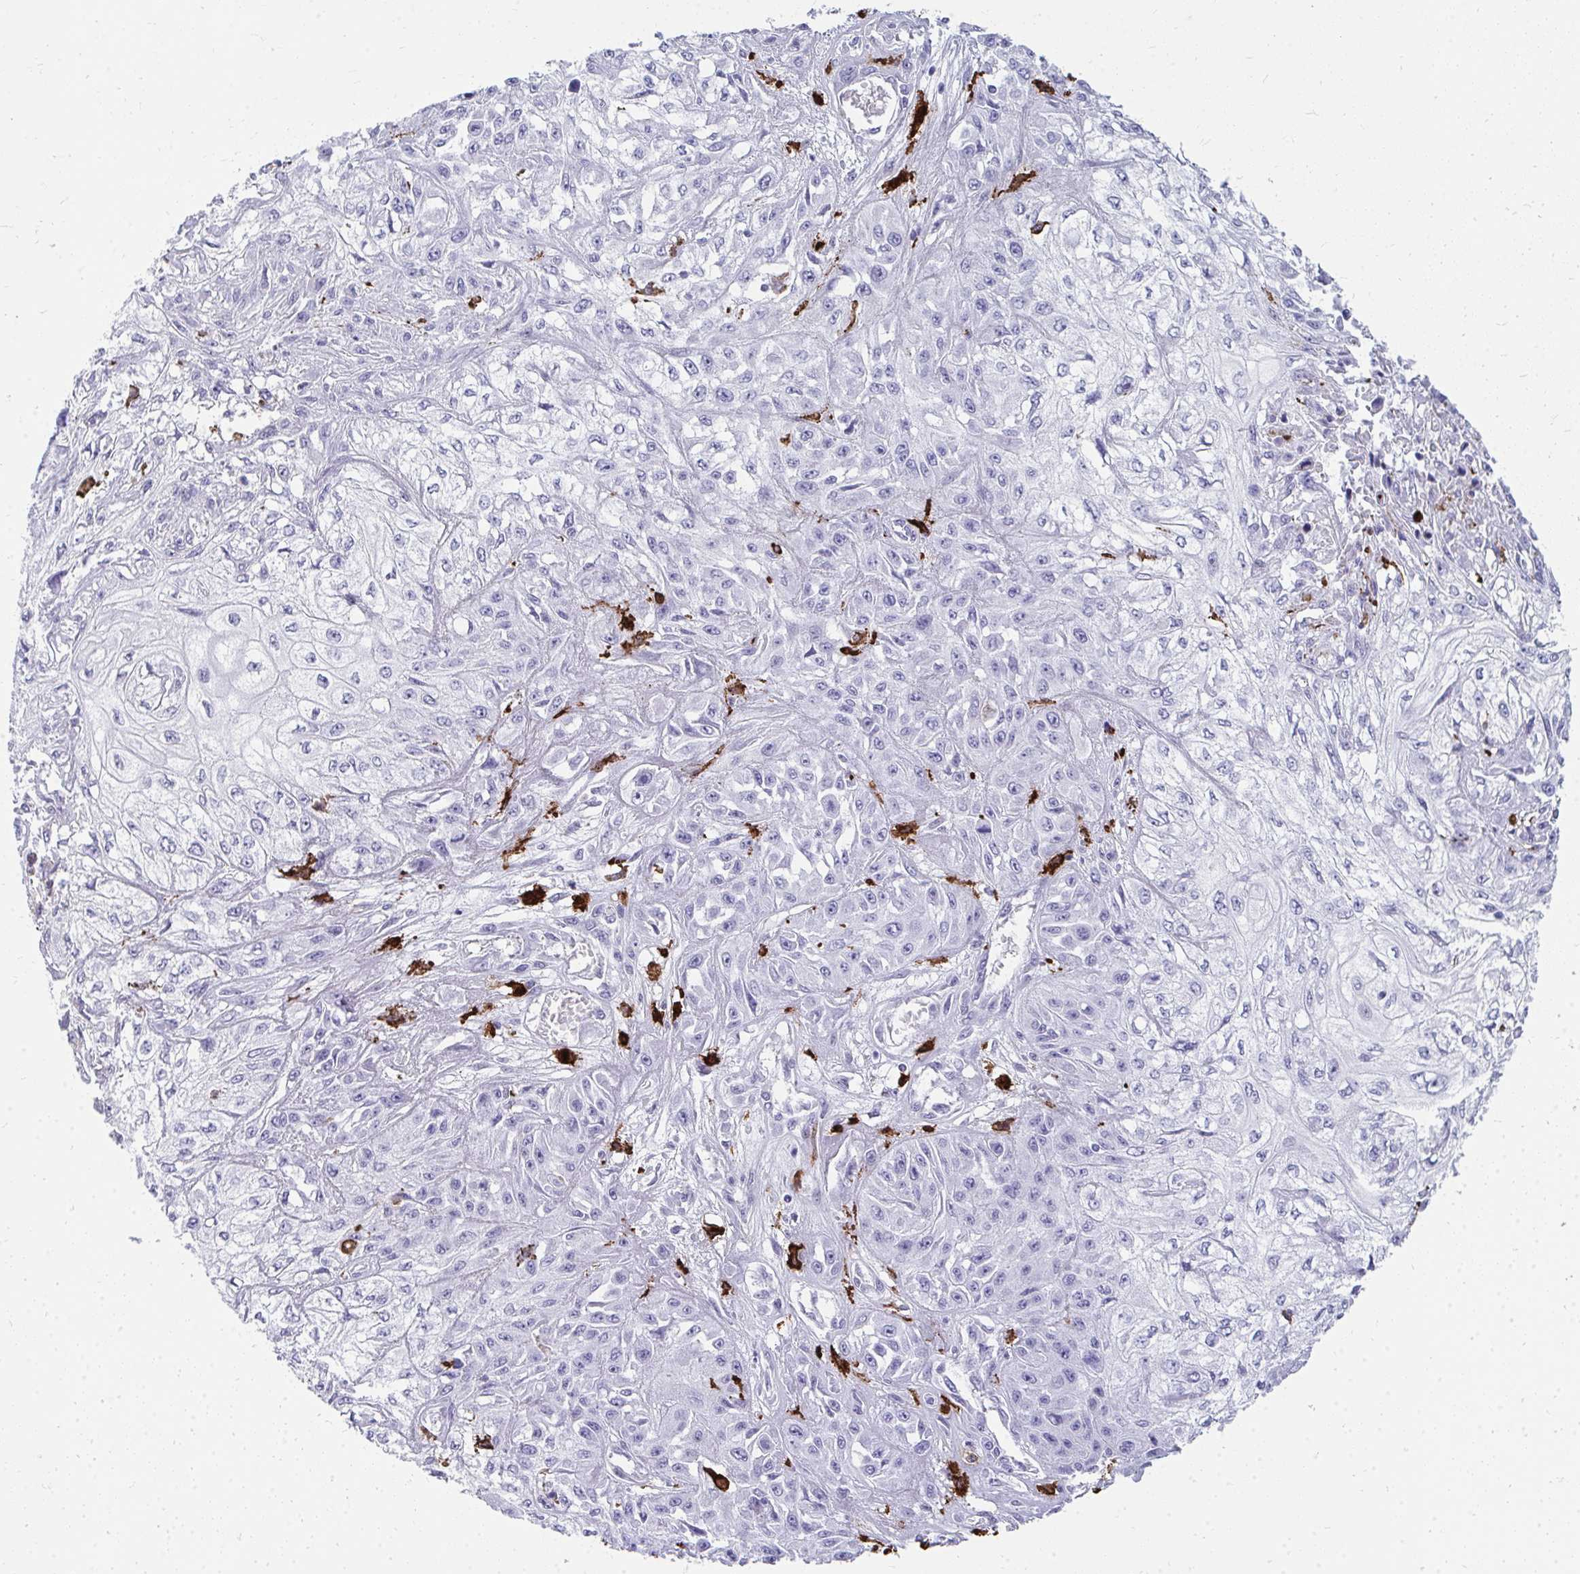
{"staining": {"intensity": "negative", "quantity": "none", "location": "none"}, "tissue": "skin cancer", "cell_type": "Tumor cells", "image_type": "cancer", "snomed": [{"axis": "morphology", "description": "Squamous cell carcinoma, NOS"}, {"axis": "morphology", "description": "Squamous cell carcinoma, metastatic, NOS"}, {"axis": "topography", "description": "Skin"}, {"axis": "topography", "description": "Lymph node"}], "caption": "DAB (3,3'-diaminobenzidine) immunohistochemical staining of human skin cancer (metastatic squamous cell carcinoma) reveals no significant positivity in tumor cells. (Brightfield microscopy of DAB immunohistochemistry (IHC) at high magnification).", "gene": "CD163", "patient": {"sex": "male", "age": 75}}